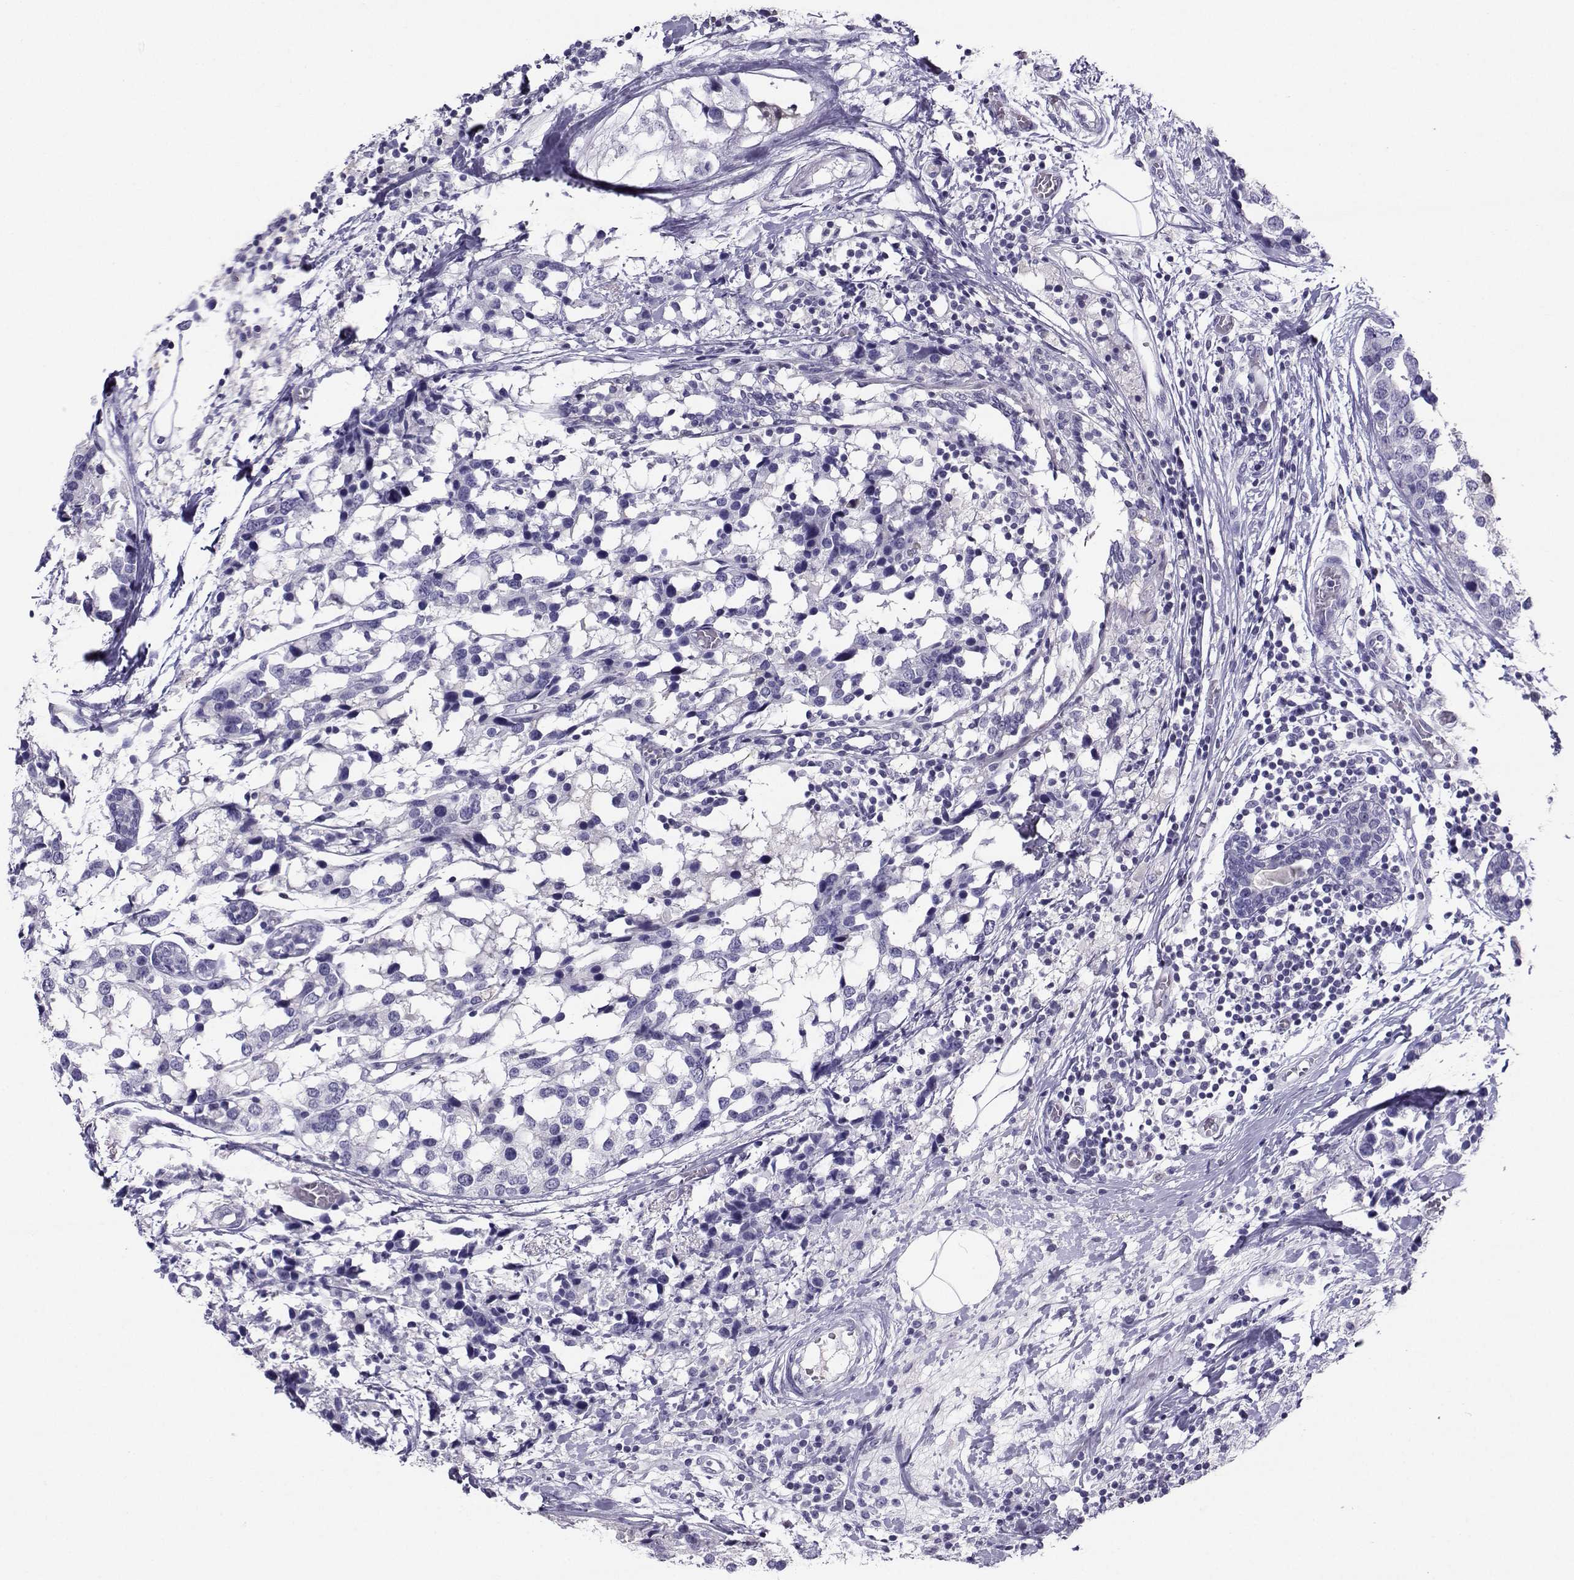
{"staining": {"intensity": "negative", "quantity": "none", "location": "none"}, "tissue": "breast cancer", "cell_type": "Tumor cells", "image_type": "cancer", "snomed": [{"axis": "morphology", "description": "Lobular carcinoma"}, {"axis": "topography", "description": "Breast"}], "caption": "Image shows no significant protein positivity in tumor cells of lobular carcinoma (breast). Brightfield microscopy of immunohistochemistry (IHC) stained with DAB (3,3'-diaminobenzidine) (brown) and hematoxylin (blue), captured at high magnification.", "gene": "PGK1", "patient": {"sex": "female", "age": 59}}